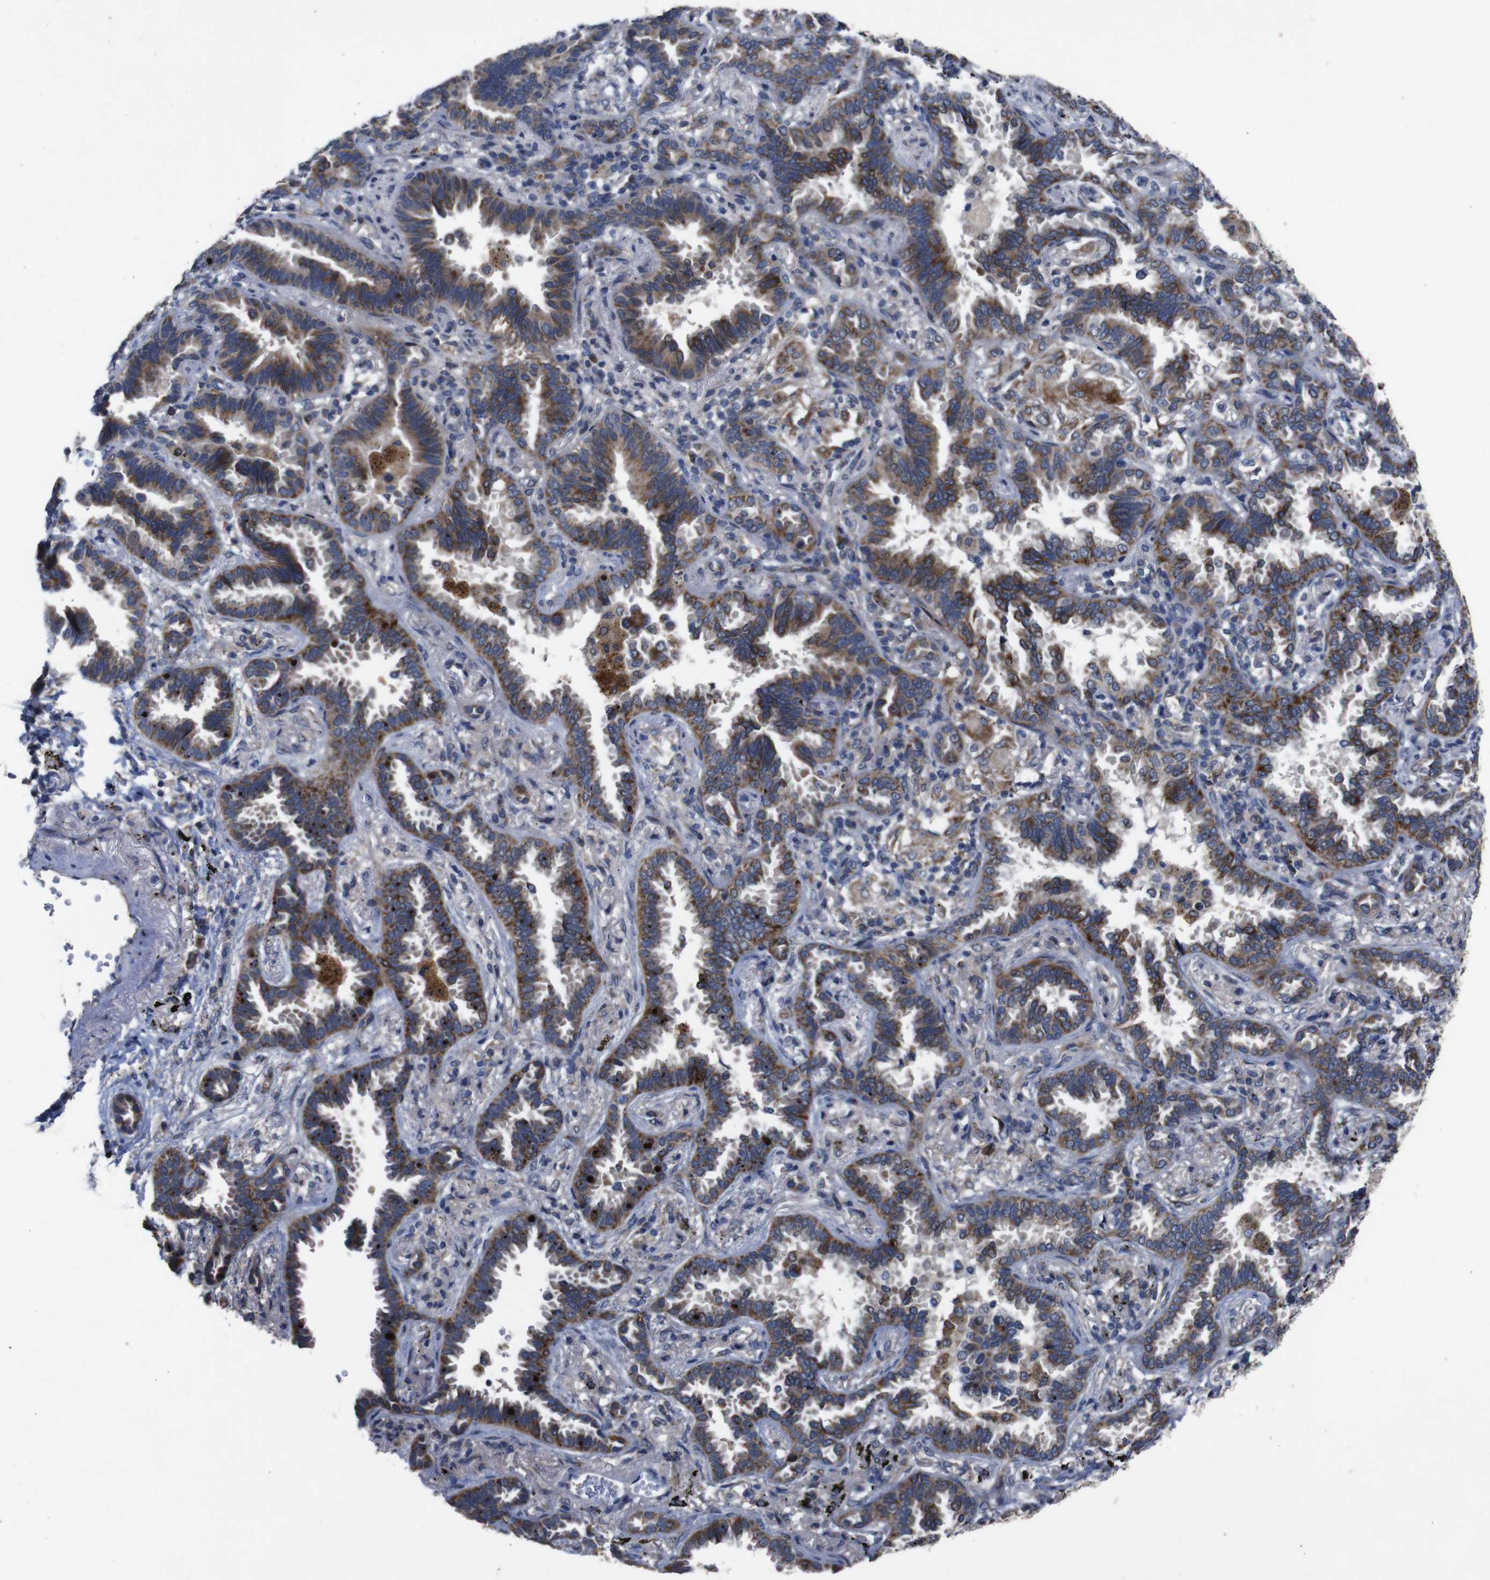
{"staining": {"intensity": "strong", "quantity": ">75%", "location": "cytoplasmic/membranous"}, "tissue": "lung cancer", "cell_type": "Tumor cells", "image_type": "cancer", "snomed": [{"axis": "morphology", "description": "Normal tissue, NOS"}, {"axis": "morphology", "description": "Adenocarcinoma, NOS"}, {"axis": "topography", "description": "Lung"}], "caption": "DAB (3,3'-diaminobenzidine) immunohistochemical staining of adenocarcinoma (lung) reveals strong cytoplasmic/membranous protein positivity in about >75% of tumor cells.", "gene": "CHST10", "patient": {"sex": "male", "age": 59}}